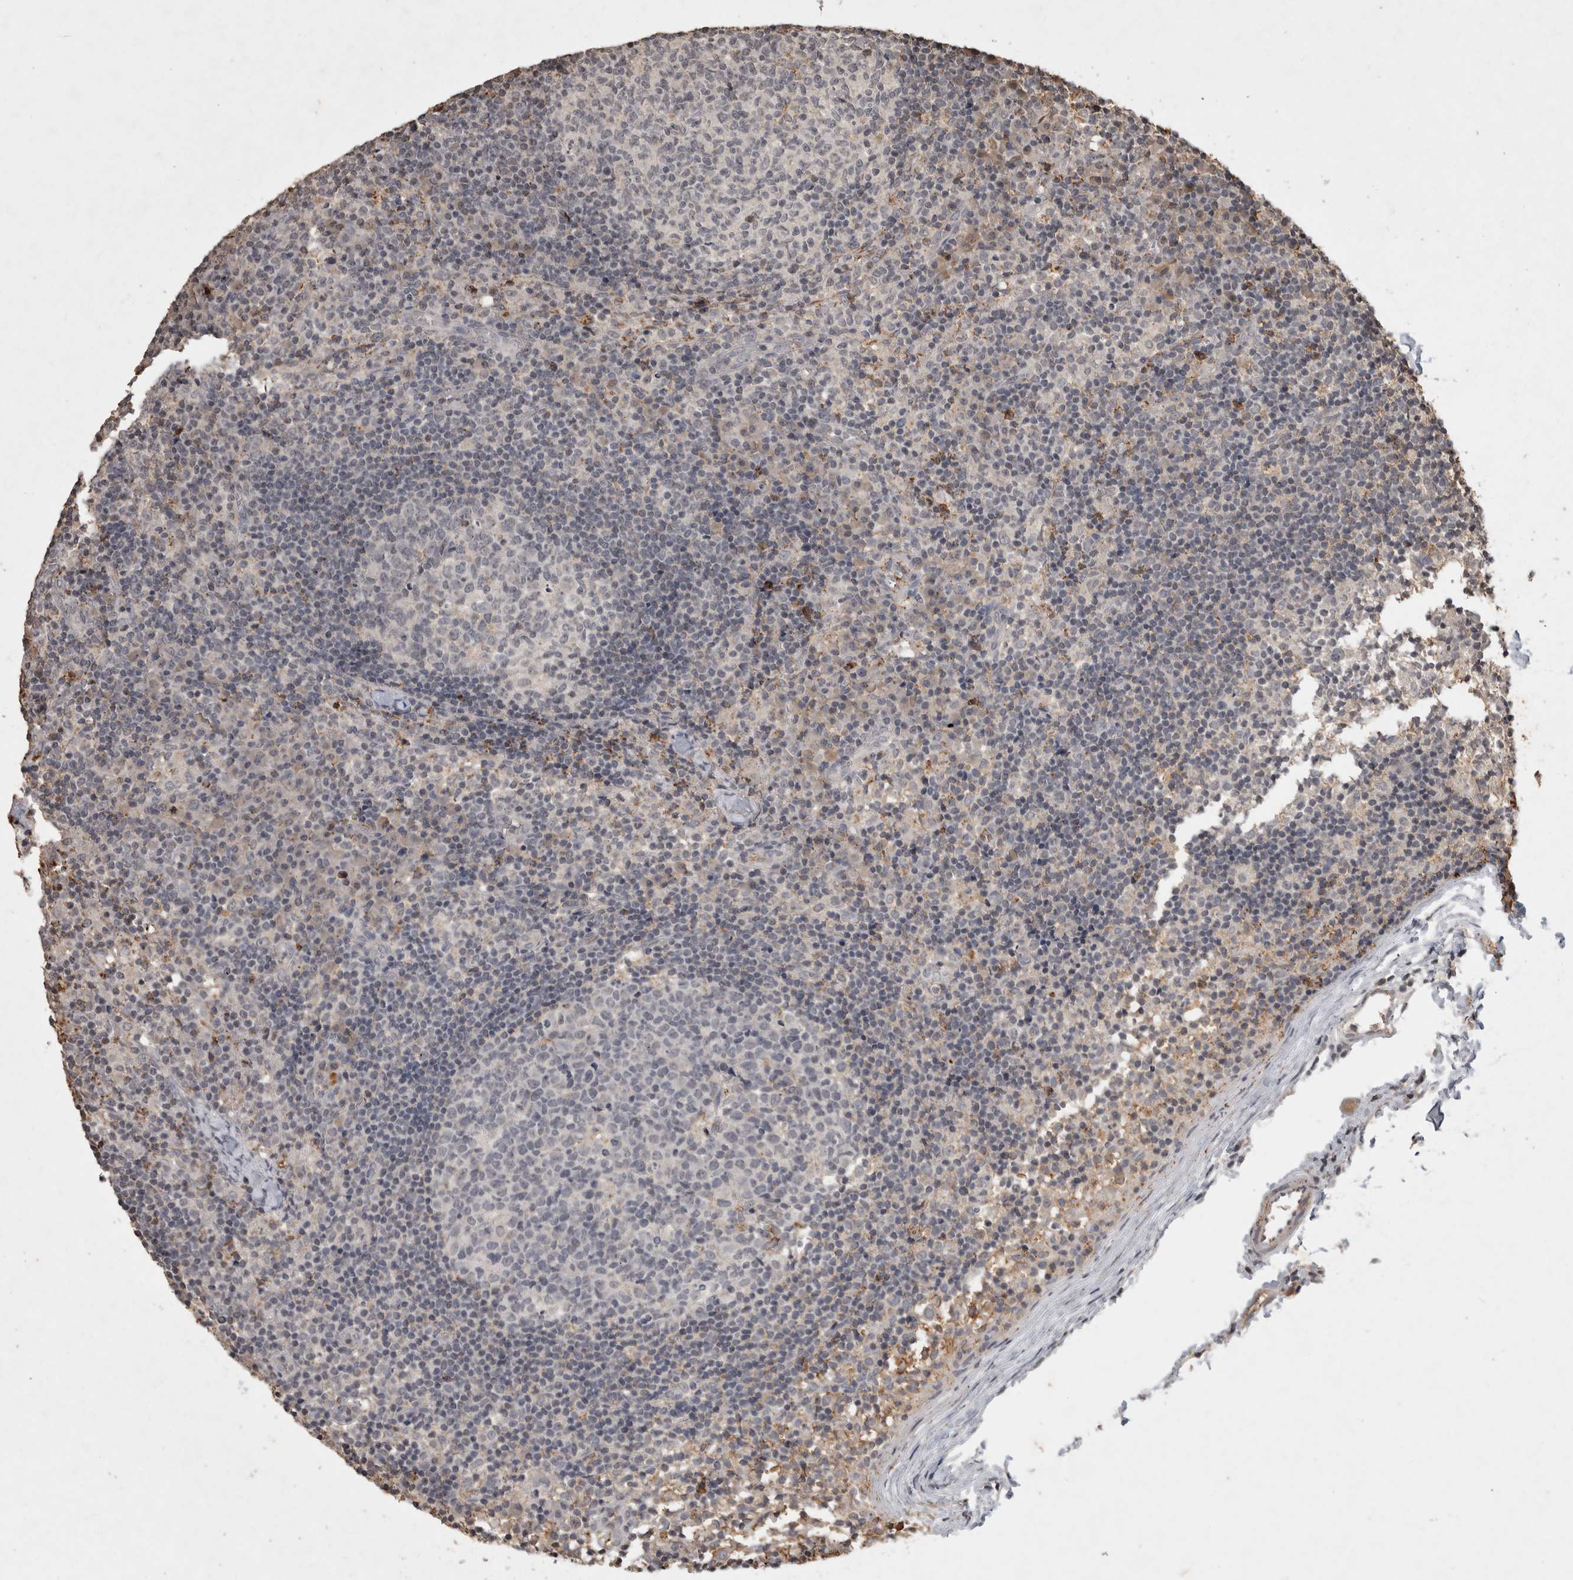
{"staining": {"intensity": "negative", "quantity": "none", "location": "none"}, "tissue": "lymph node", "cell_type": "Germinal center cells", "image_type": "normal", "snomed": [{"axis": "morphology", "description": "Normal tissue, NOS"}, {"axis": "morphology", "description": "Inflammation, NOS"}, {"axis": "topography", "description": "Lymph node"}], "caption": "This is an IHC photomicrograph of benign human lymph node. There is no expression in germinal center cells.", "gene": "HRK", "patient": {"sex": "male", "age": 55}}